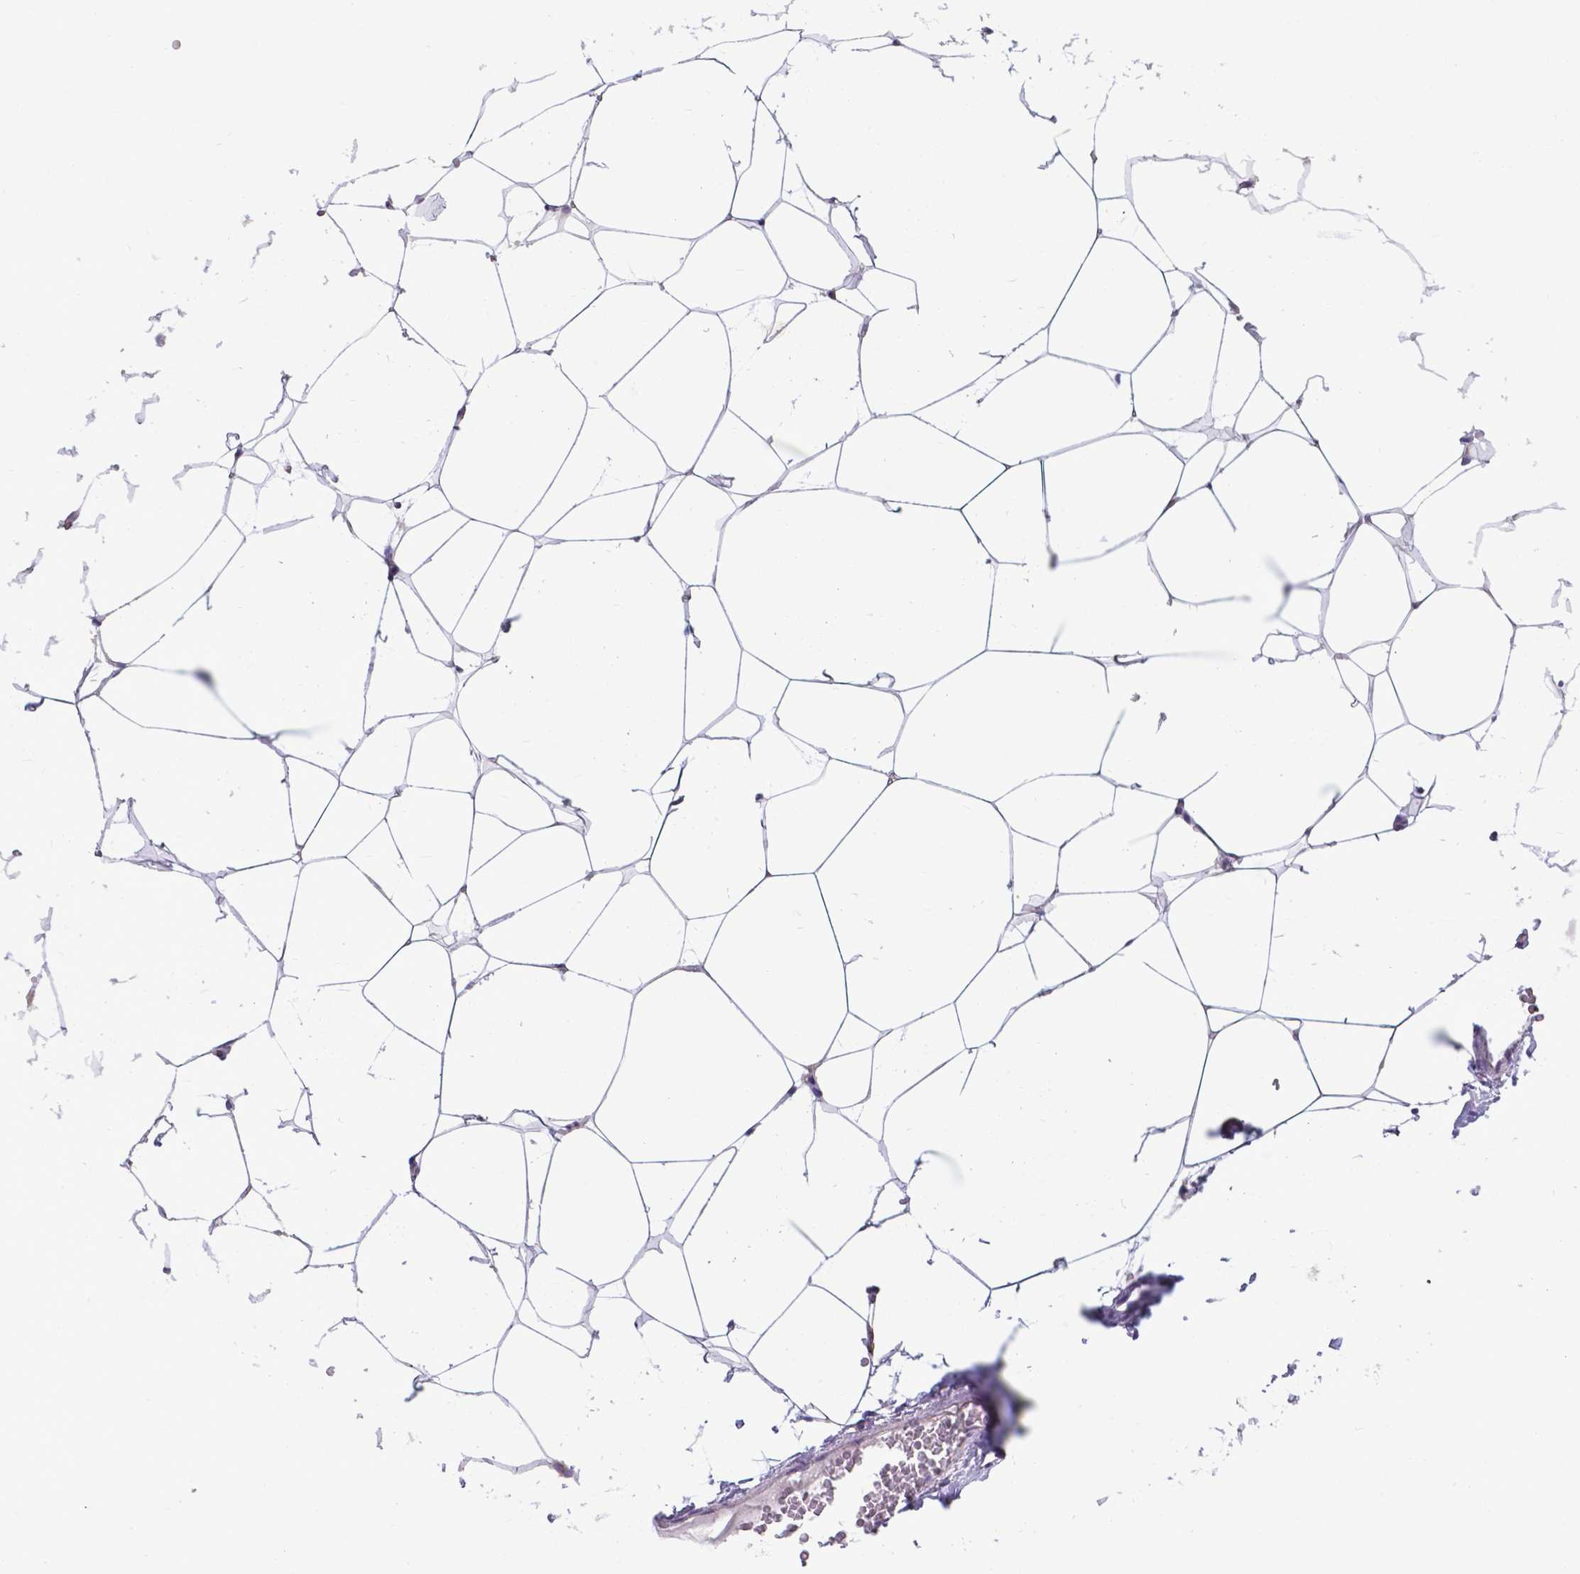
{"staining": {"intensity": "negative", "quantity": "none", "location": "none"}, "tissue": "breast", "cell_type": "Adipocytes", "image_type": "normal", "snomed": [{"axis": "morphology", "description": "Normal tissue, NOS"}, {"axis": "topography", "description": "Breast"}], "caption": "The immunohistochemistry image has no significant staining in adipocytes of breast.", "gene": "RPL6", "patient": {"sex": "female", "age": 32}}